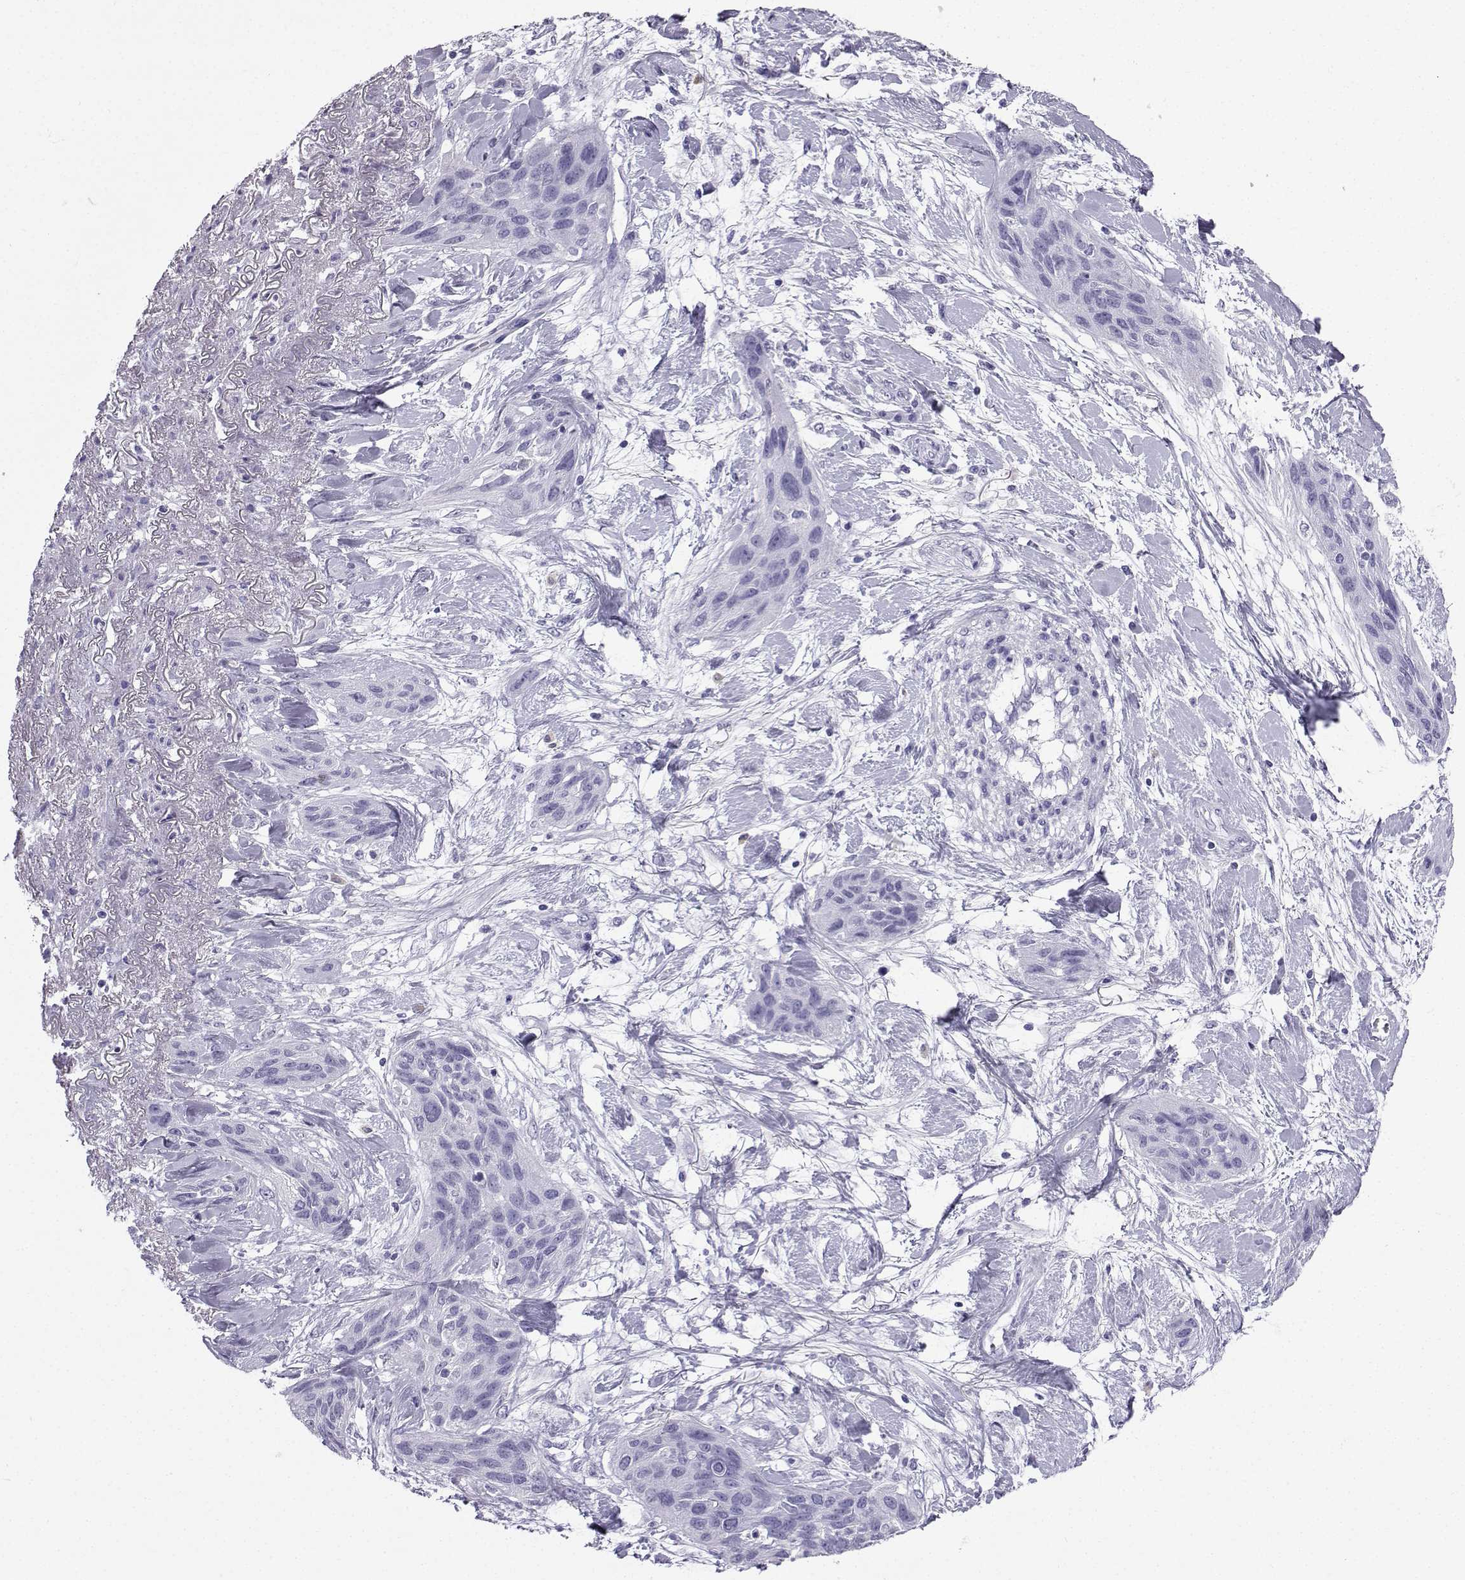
{"staining": {"intensity": "negative", "quantity": "none", "location": "none"}, "tissue": "lung cancer", "cell_type": "Tumor cells", "image_type": "cancer", "snomed": [{"axis": "morphology", "description": "Squamous cell carcinoma, NOS"}, {"axis": "topography", "description": "Lung"}], "caption": "Human lung cancer (squamous cell carcinoma) stained for a protein using IHC displays no positivity in tumor cells.", "gene": "SLC18A2", "patient": {"sex": "female", "age": 70}}